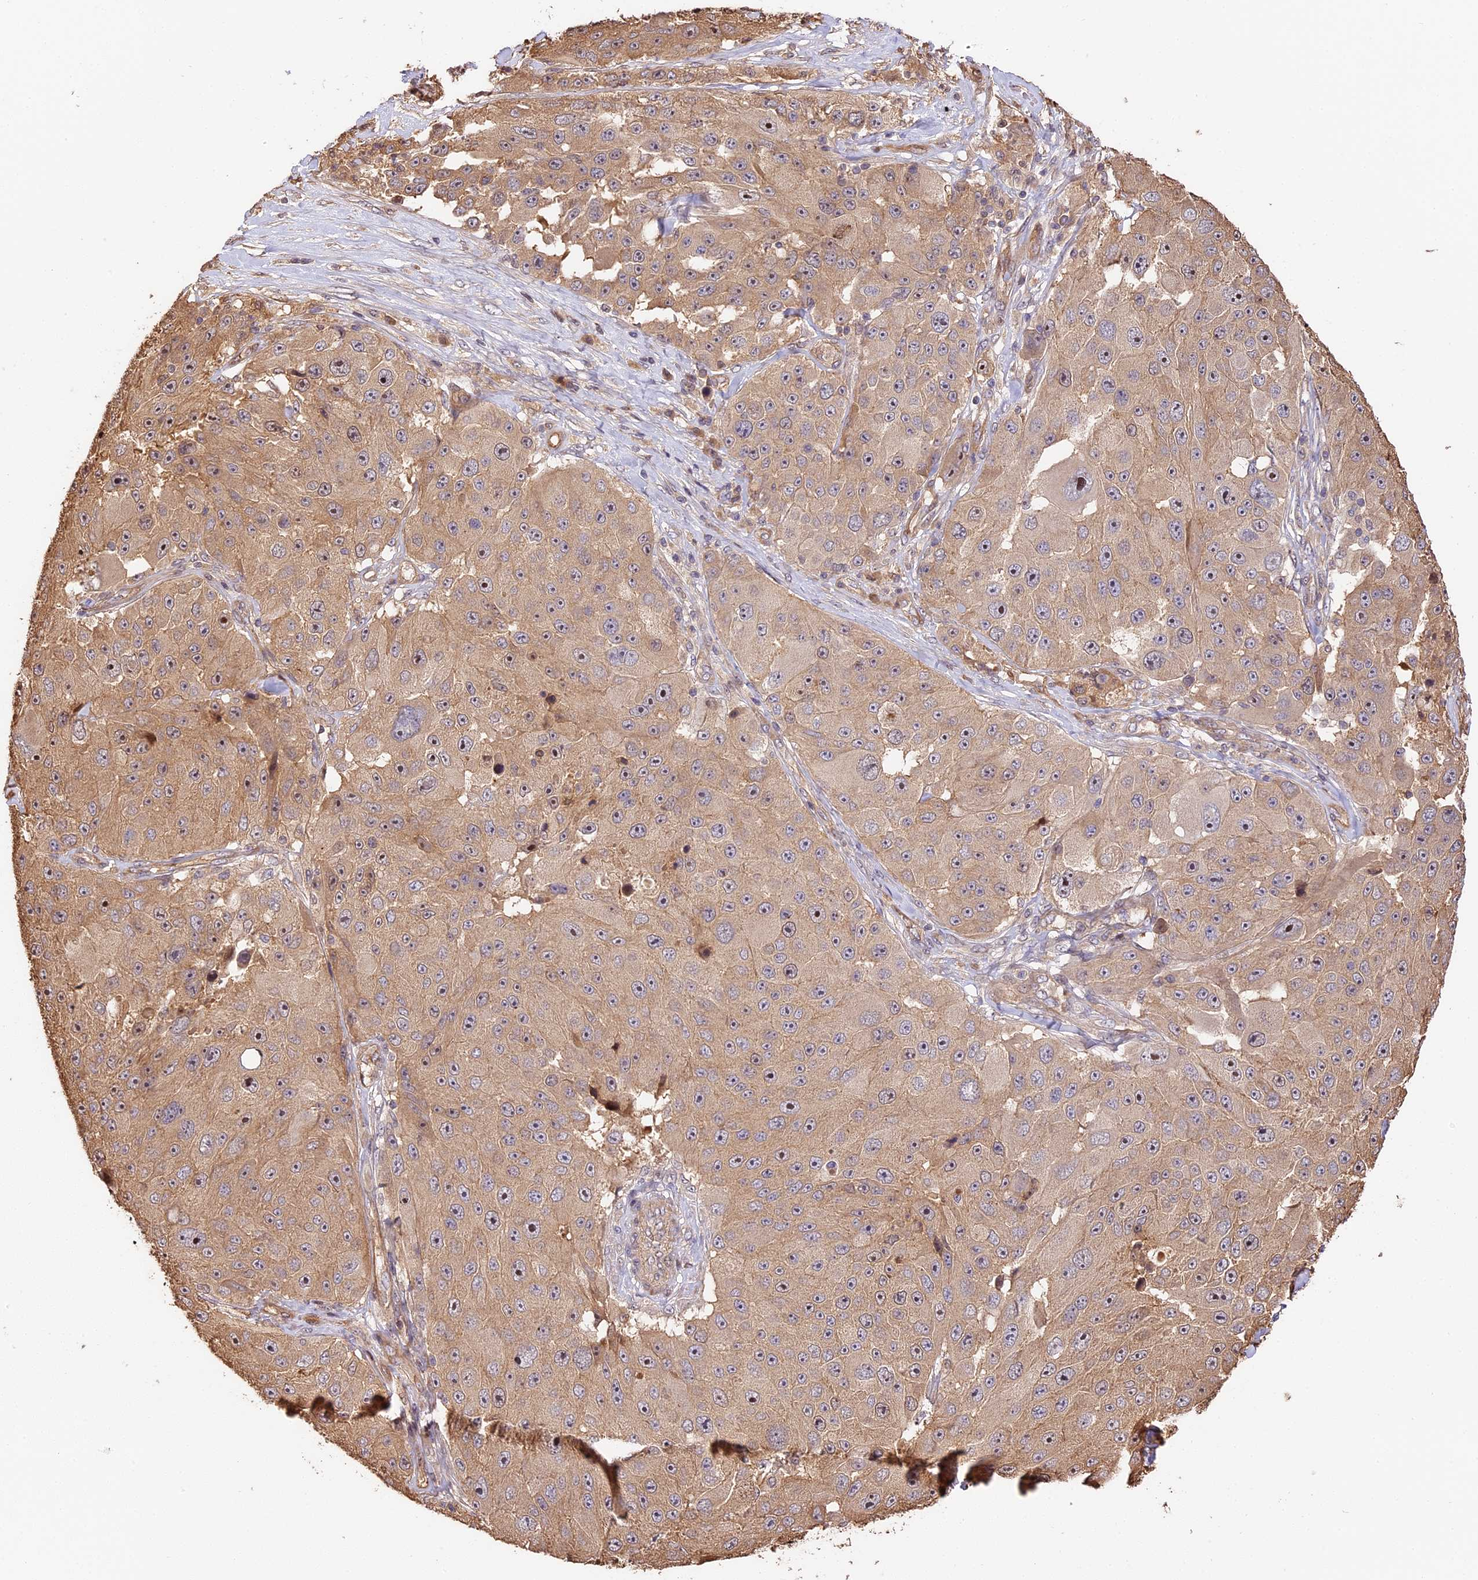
{"staining": {"intensity": "moderate", "quantity": ">75%", "location": "cytoplasmic/membranous,nuclear"}, "tissue": "melanoma", "cell_type": "Tumor cells", "image_type": "cancer", "snomed": [{"axis": "morphology", "description": "Malignant melanoma, Metastatic site"}, {"axis": "topography", "description": "Lymph node"}], "caption": "Malignant melanoma (metastatic site) was stained to show a protein in brown. There is medium levels of moderate cytoplasmic/membranous and nuclear expression in approximately >75% of tumor cells. The protein is shown in brown color, while the nuclei are stained blue.", "gene": "PPP1R37", "patient": {"sex": "male", "age": 62}}